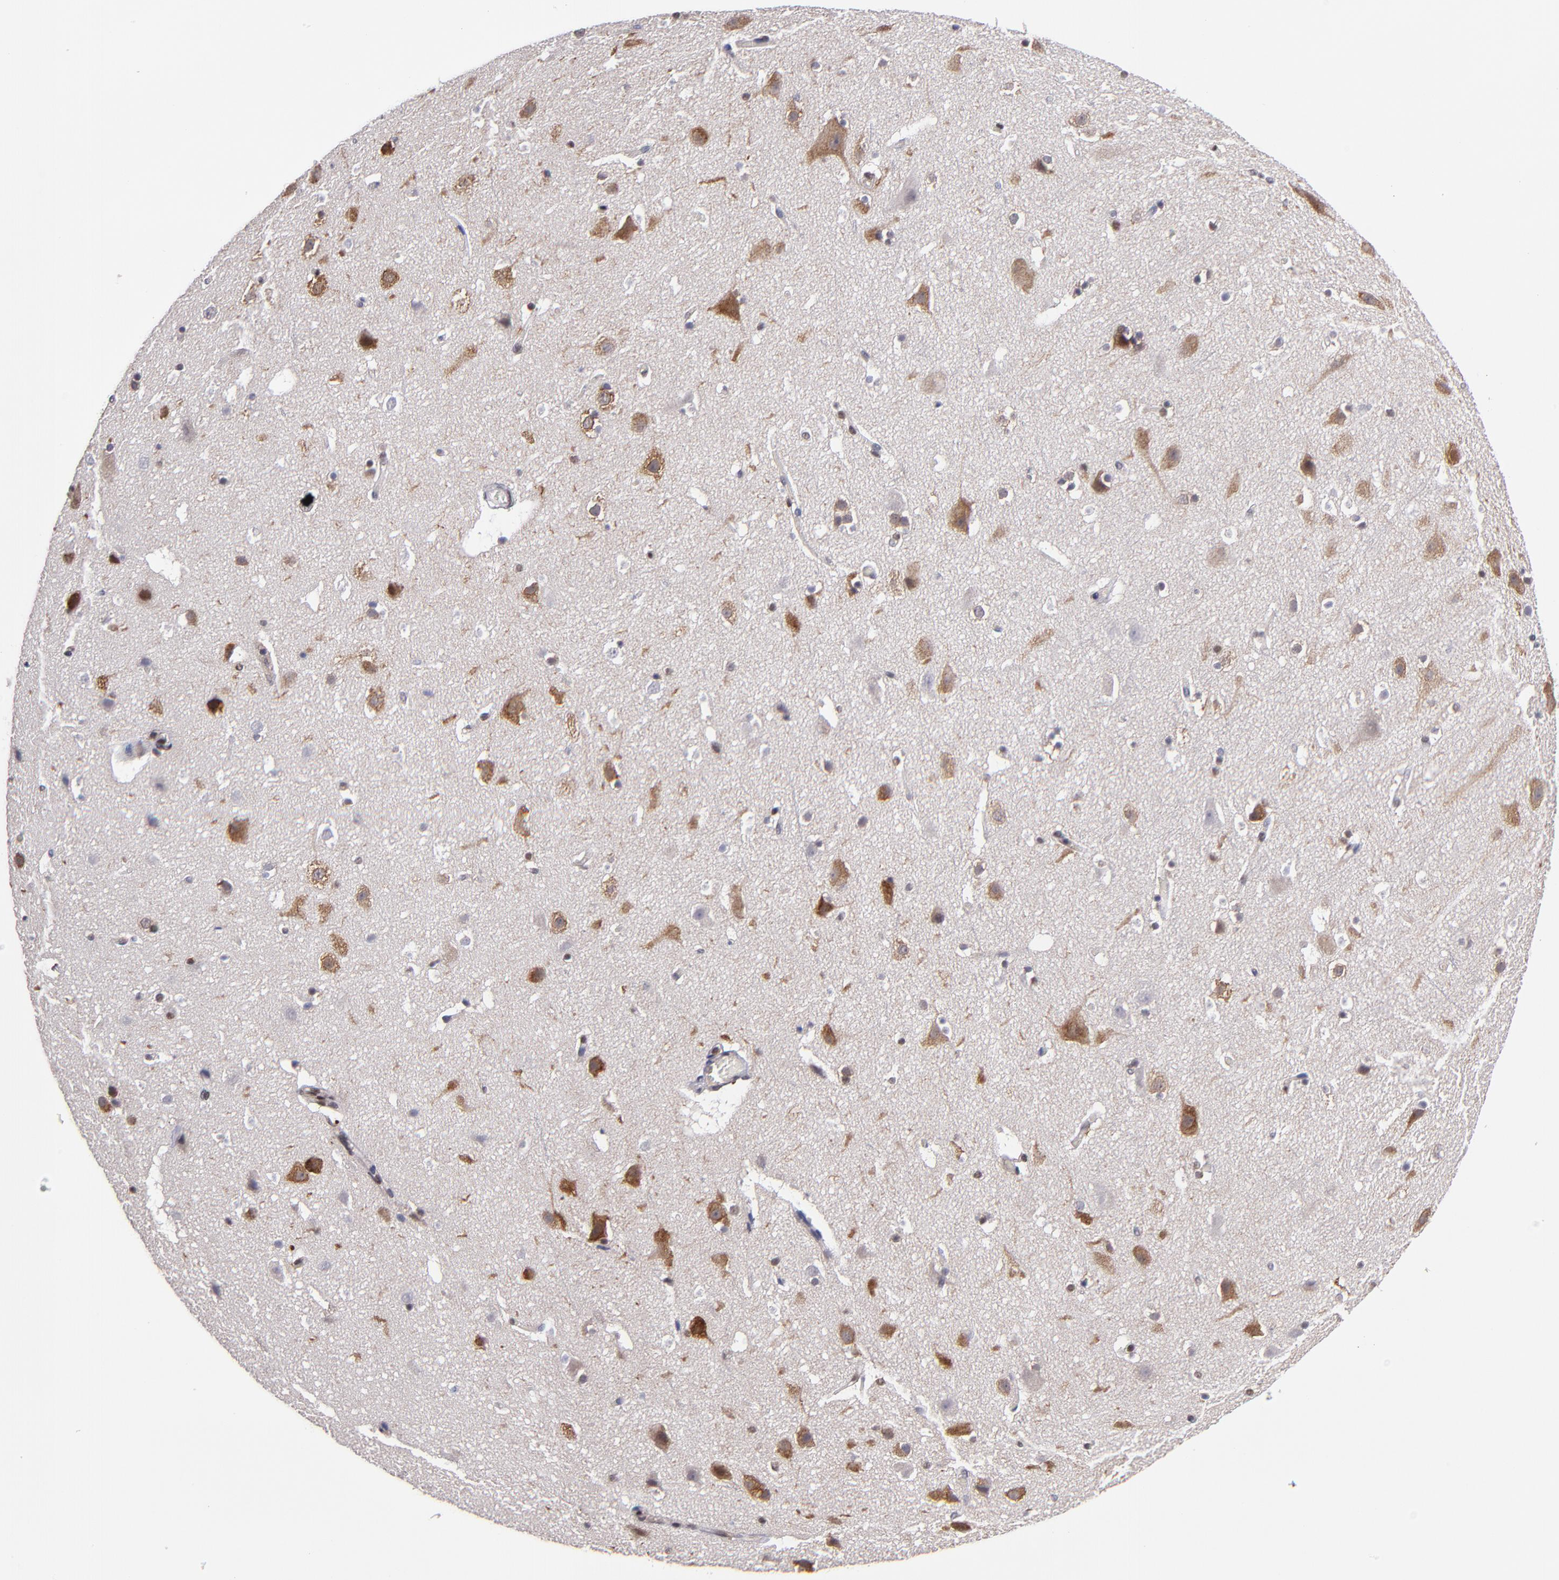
{"staining": {"intensity": "moderate", "quantity": "25%-75%", "location": "cytoplasmic/membranous,nuclear"}, "tissue": "cerebral cortex", "cell_type": "Endothelial cells", "image_type": "normal", "snomed": [{"axis": "morphology", "description": "Normal tissue, NOS"}, {"axis": "topography", "description": "Cerebral cortex"}], "caption": "The micrograph reveals immunohistochemical staining of normal cerebral cortex. There is moderate cytoplasmic/membranous,nuclear staining is identified in approximately 25%-75% of endothelial cells. Nuclei are stained in blue.", "gene": "EP300", "patient": {"sex": "male", "age": 45}}